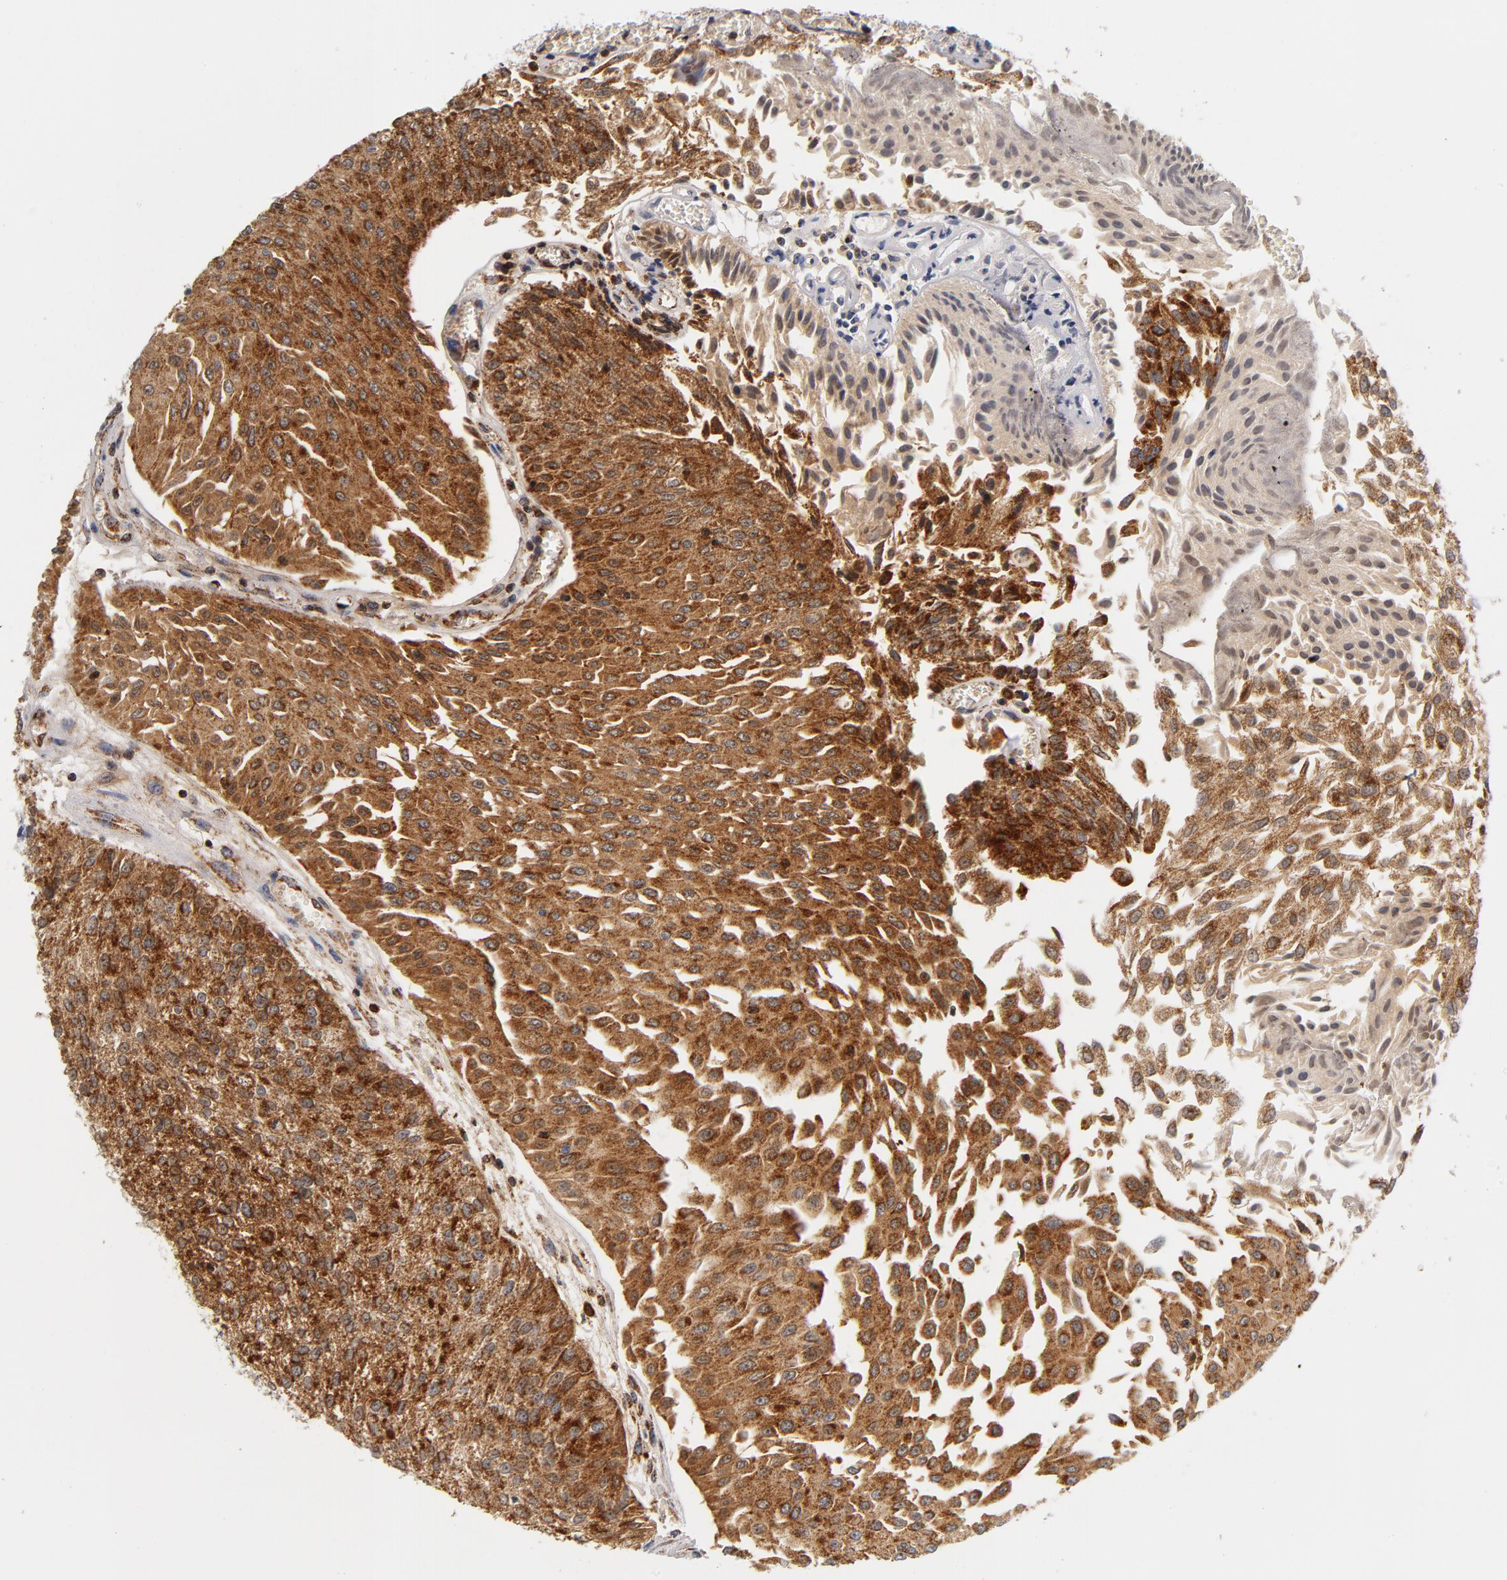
{"staining": {"intensity": "moderate", "quantity": ">75%", "location": "cytoplasmic/membranous"}, "tissue": "urothelial cancer", "cell_type": "Tumor cells", "image_type": "cancer", "snomed": [{"axis": "morphology", "description": "Urothelial carcinoma, Low grade"}, {"axis": "topography", "description": "Urinary bladder"}], "caption": "Moderate cytoplasmic/membranous positivity is identified in approximately >75% of tumor cells in low-grade urothelial carcinoma.", "gene": "ECHS1", "patient": {"sex": "male", "age": 86}}